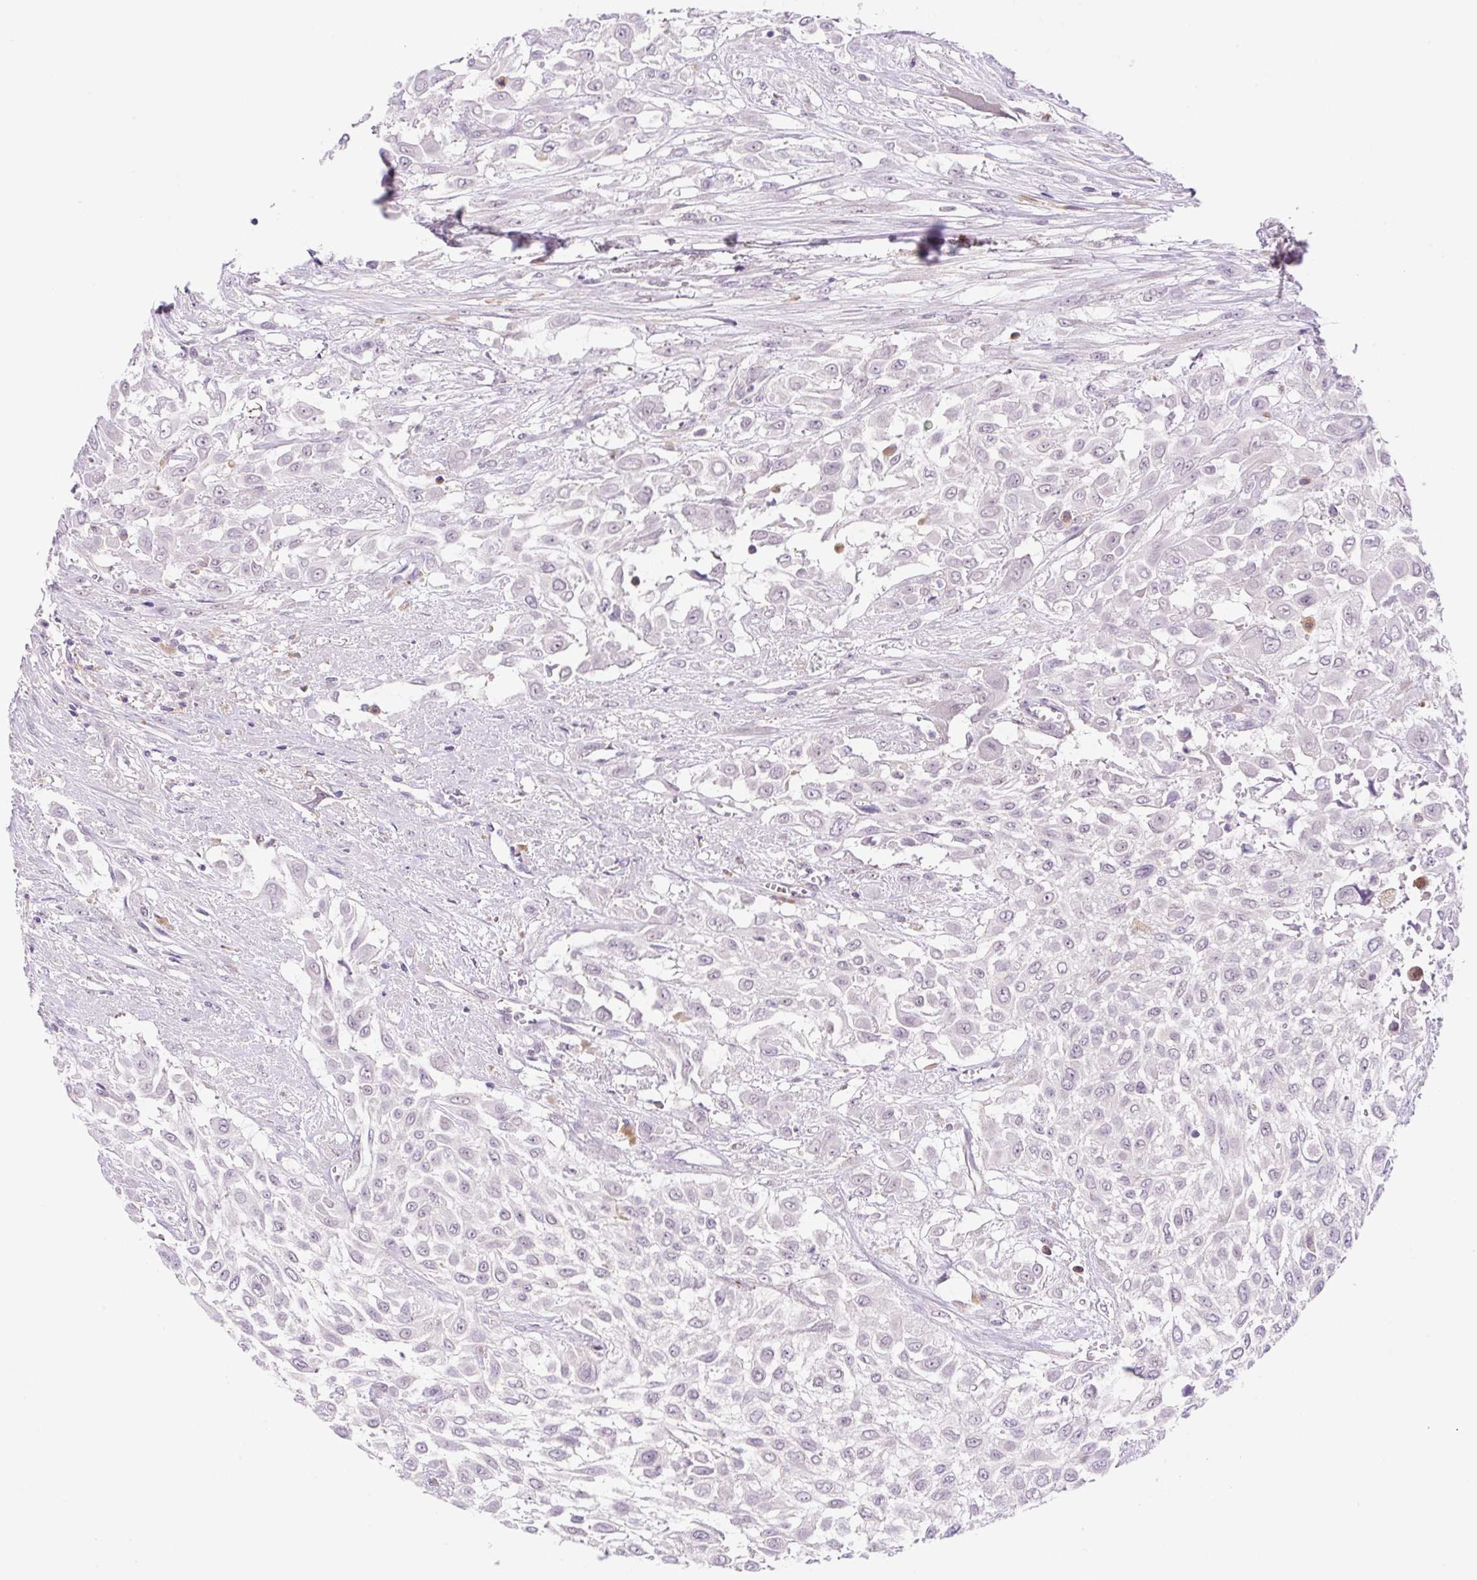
{"staining": {"intensity": "negative", "quantity": "none", "location": "none"}, "tissue": "urothelial cancer", "cell_type": "Tumor cells", "image_type": "cancer", "snomed": [{"axis": "morphology", "description": "Urothelial carcinoma, High grade"}, {"axis": "topography", "description": "Urinary bladder"}], "caption": "This histopathology image is of urothelial carcinoma (high-grade) stained with immunohistochemistry (IHC) to label a protein in brown with the nuclei are counter-stained blue. There is no staining in tumor cells.", "gene": "CEBPZOS", "patient": {"sex": "male", "age": 57}}